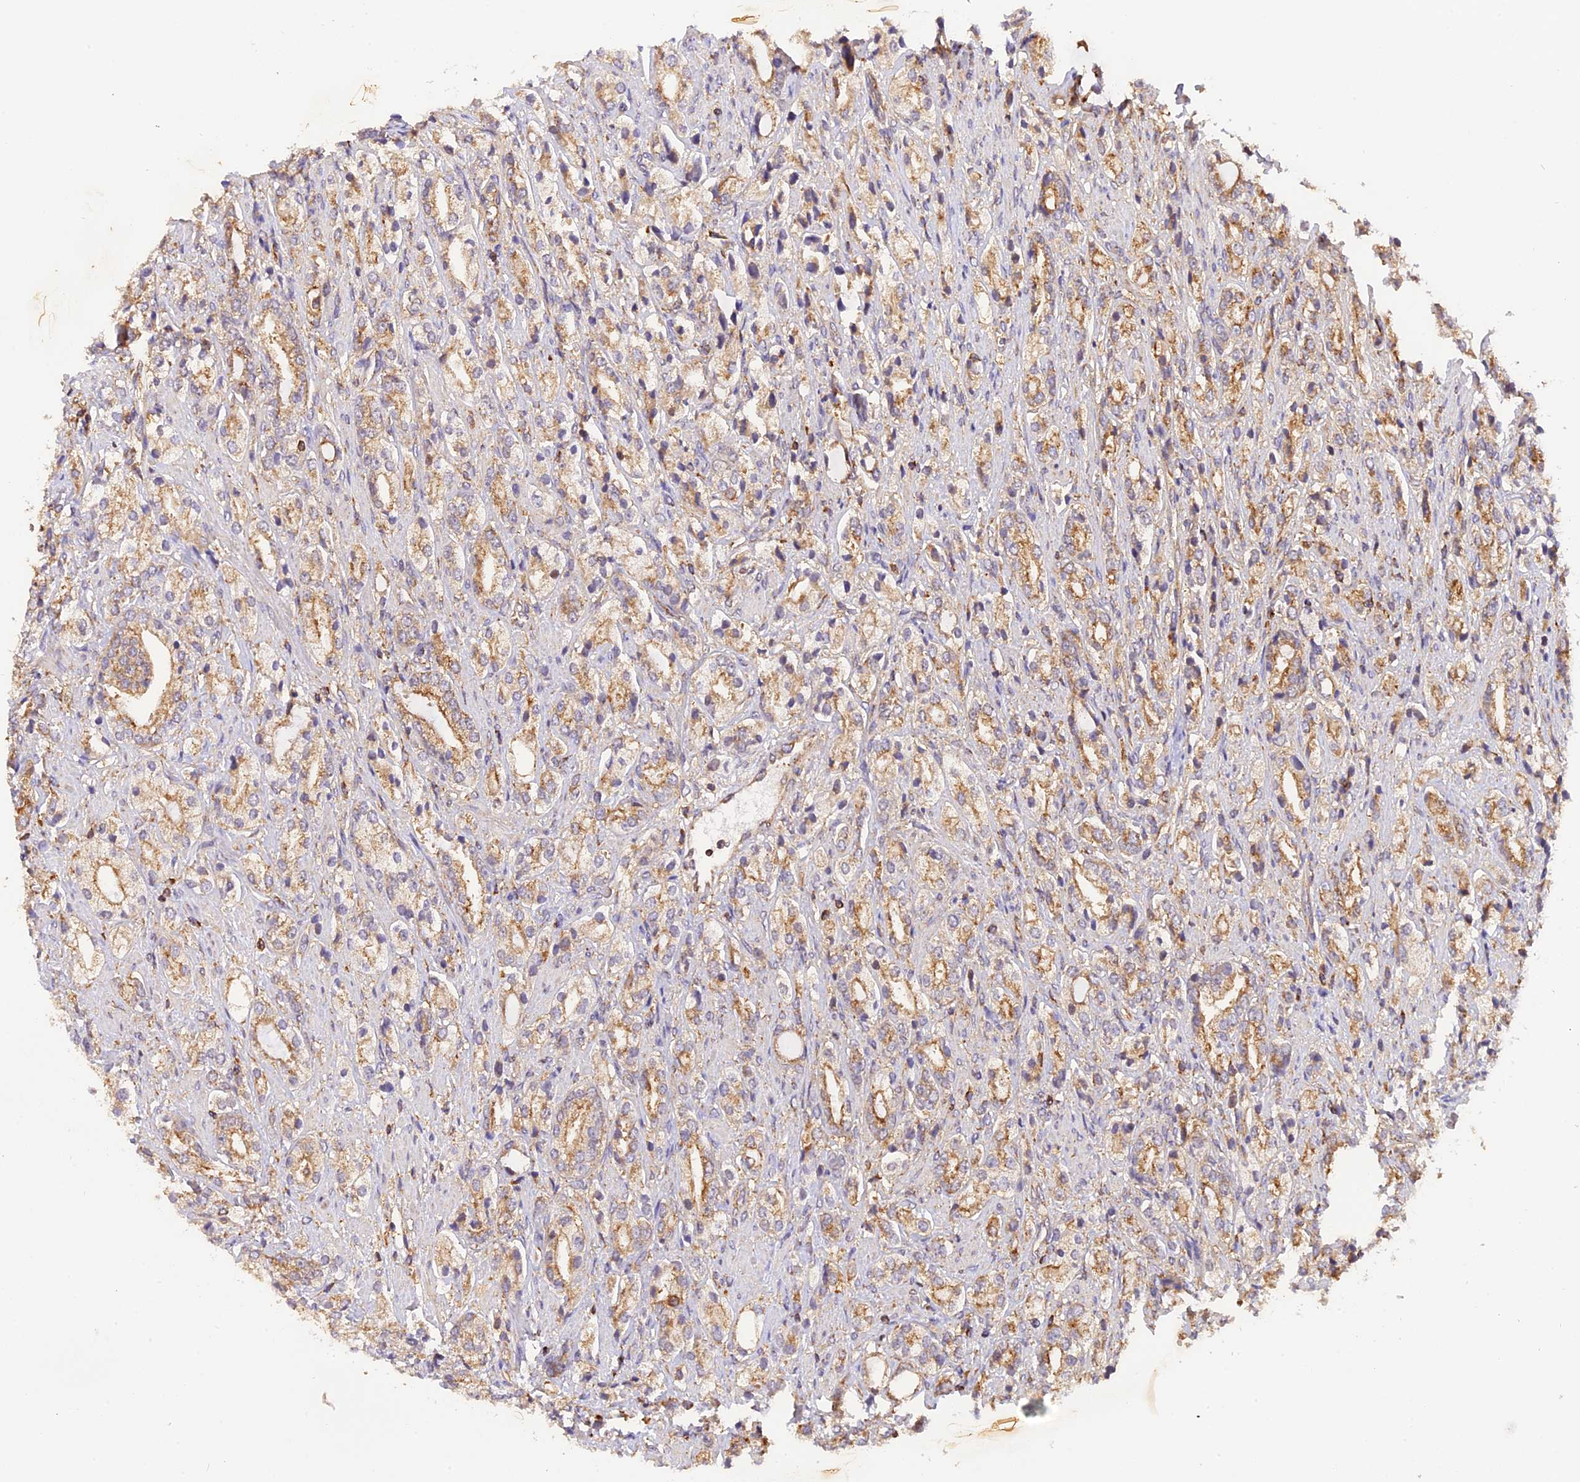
{"staining": {"intensity": "strong", "quantity": "25%-75%", "location": "cytoplasmic/membranous"}, "tissue": "prostate cancer", "cell_type": "Tumor cells", "image_type": "cancer", "snomed": [{"axis": "morphology", "description": "Adenocarcinoma, High grade"}, {"axis": "topography", "description": "Prostate"}], "caption": "Tumor cells demonstrate high levels of strong cytoplasmic/membranous staining in about 25%-75% of cells in human prostate high-grade adenocarcinoma.", "gene": "PEX3", "patient": {"sex": "male", "age": 50}}